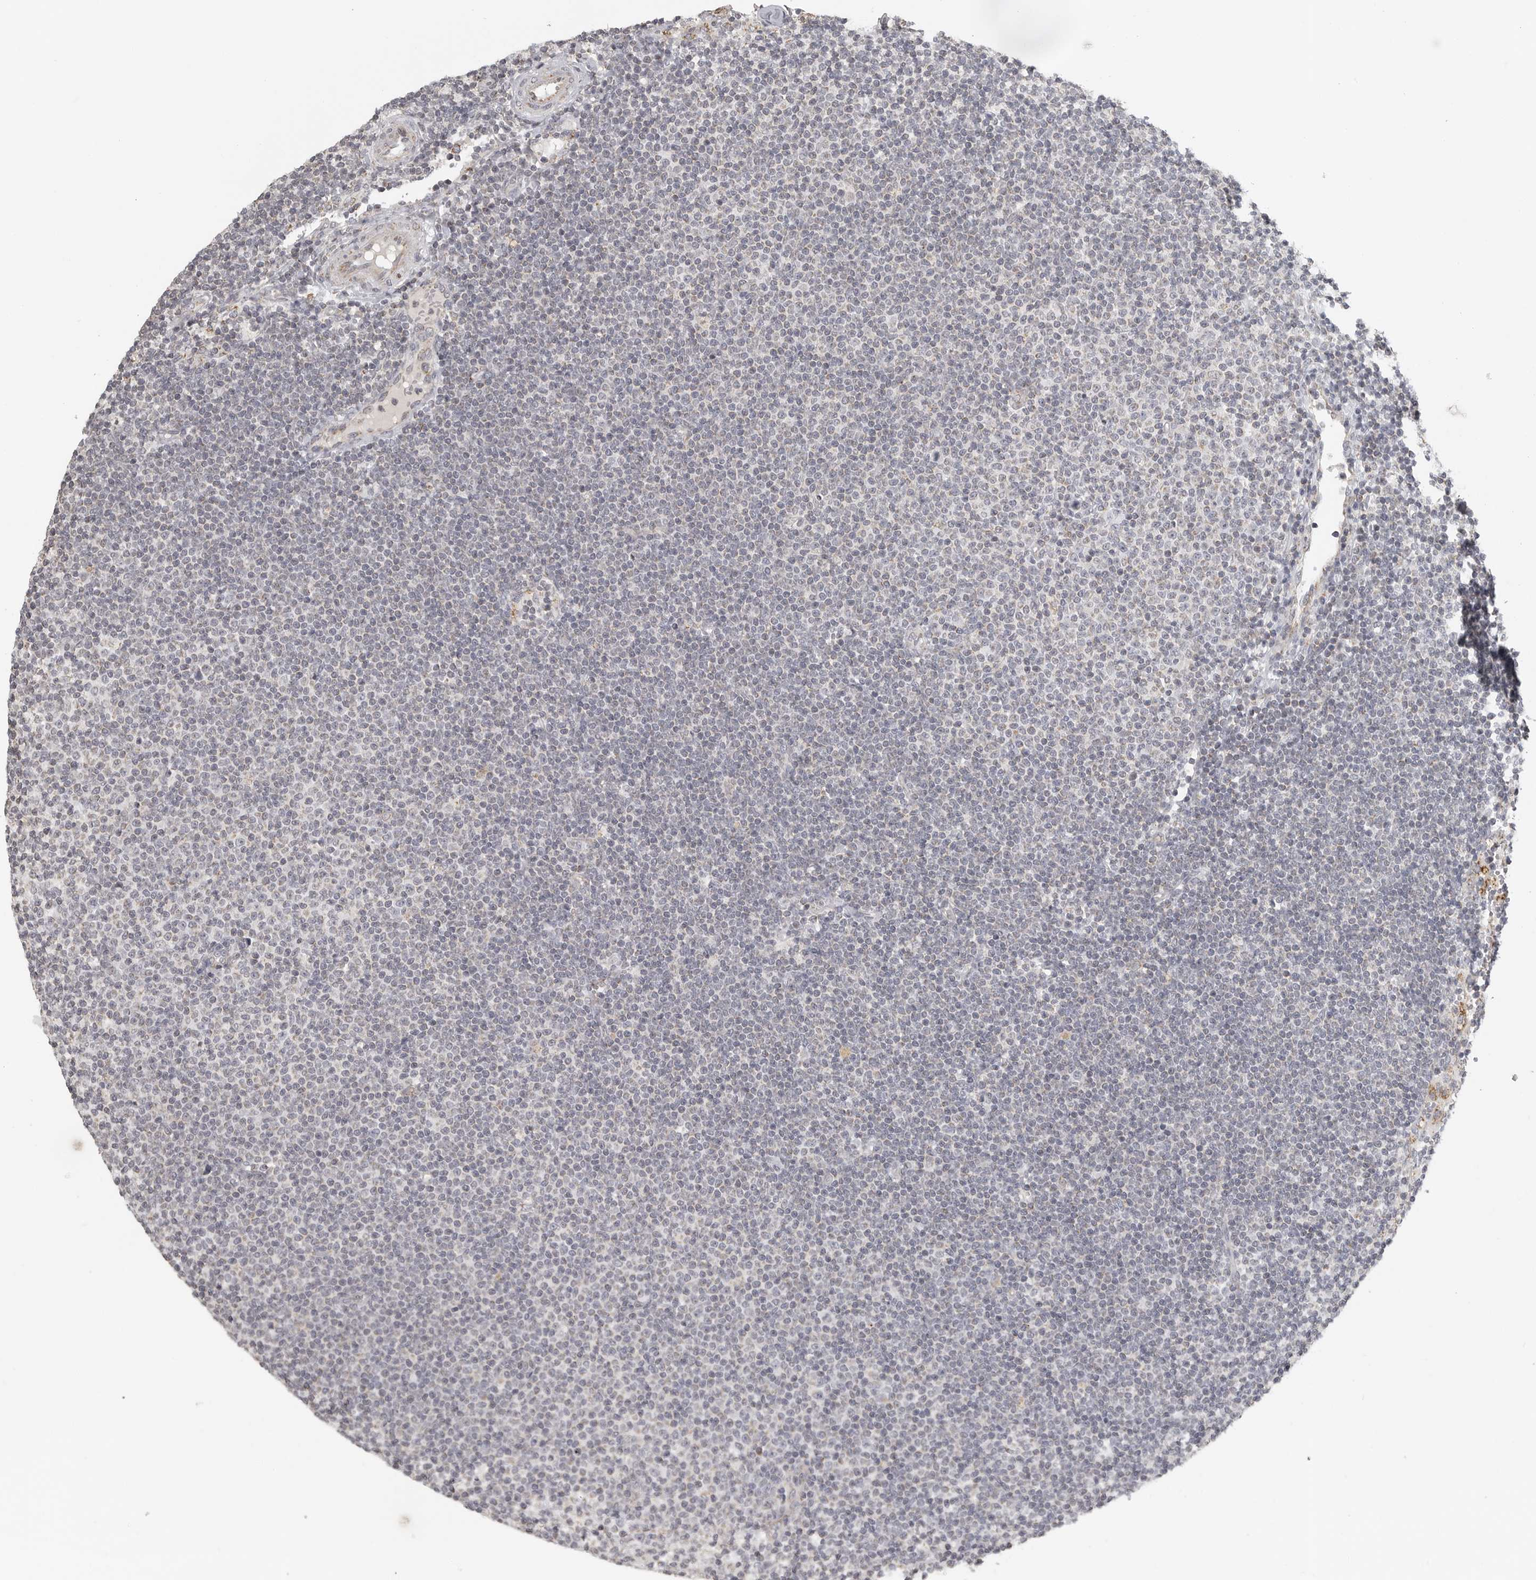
{"staining": {"intensity": "negative", "quantity": "none", "location": "none"}, "tissue": "lymphoma", "cell_type": "Tumor cells", "image_type": "cancer", "snomed": [{"axis": "morphology", "description": "Malignant lymphoma, non-Hodgkin's type, Low grade"}, {"axis": "topography", "description": "Lymph node"}], "caption": "Tumor cells are negative for protein expression in human malignant lymphoma, non-Hodgkin's type (low-grade).", "gene": "RXFP3", "patient": {"sex": "female", "age": 53}}